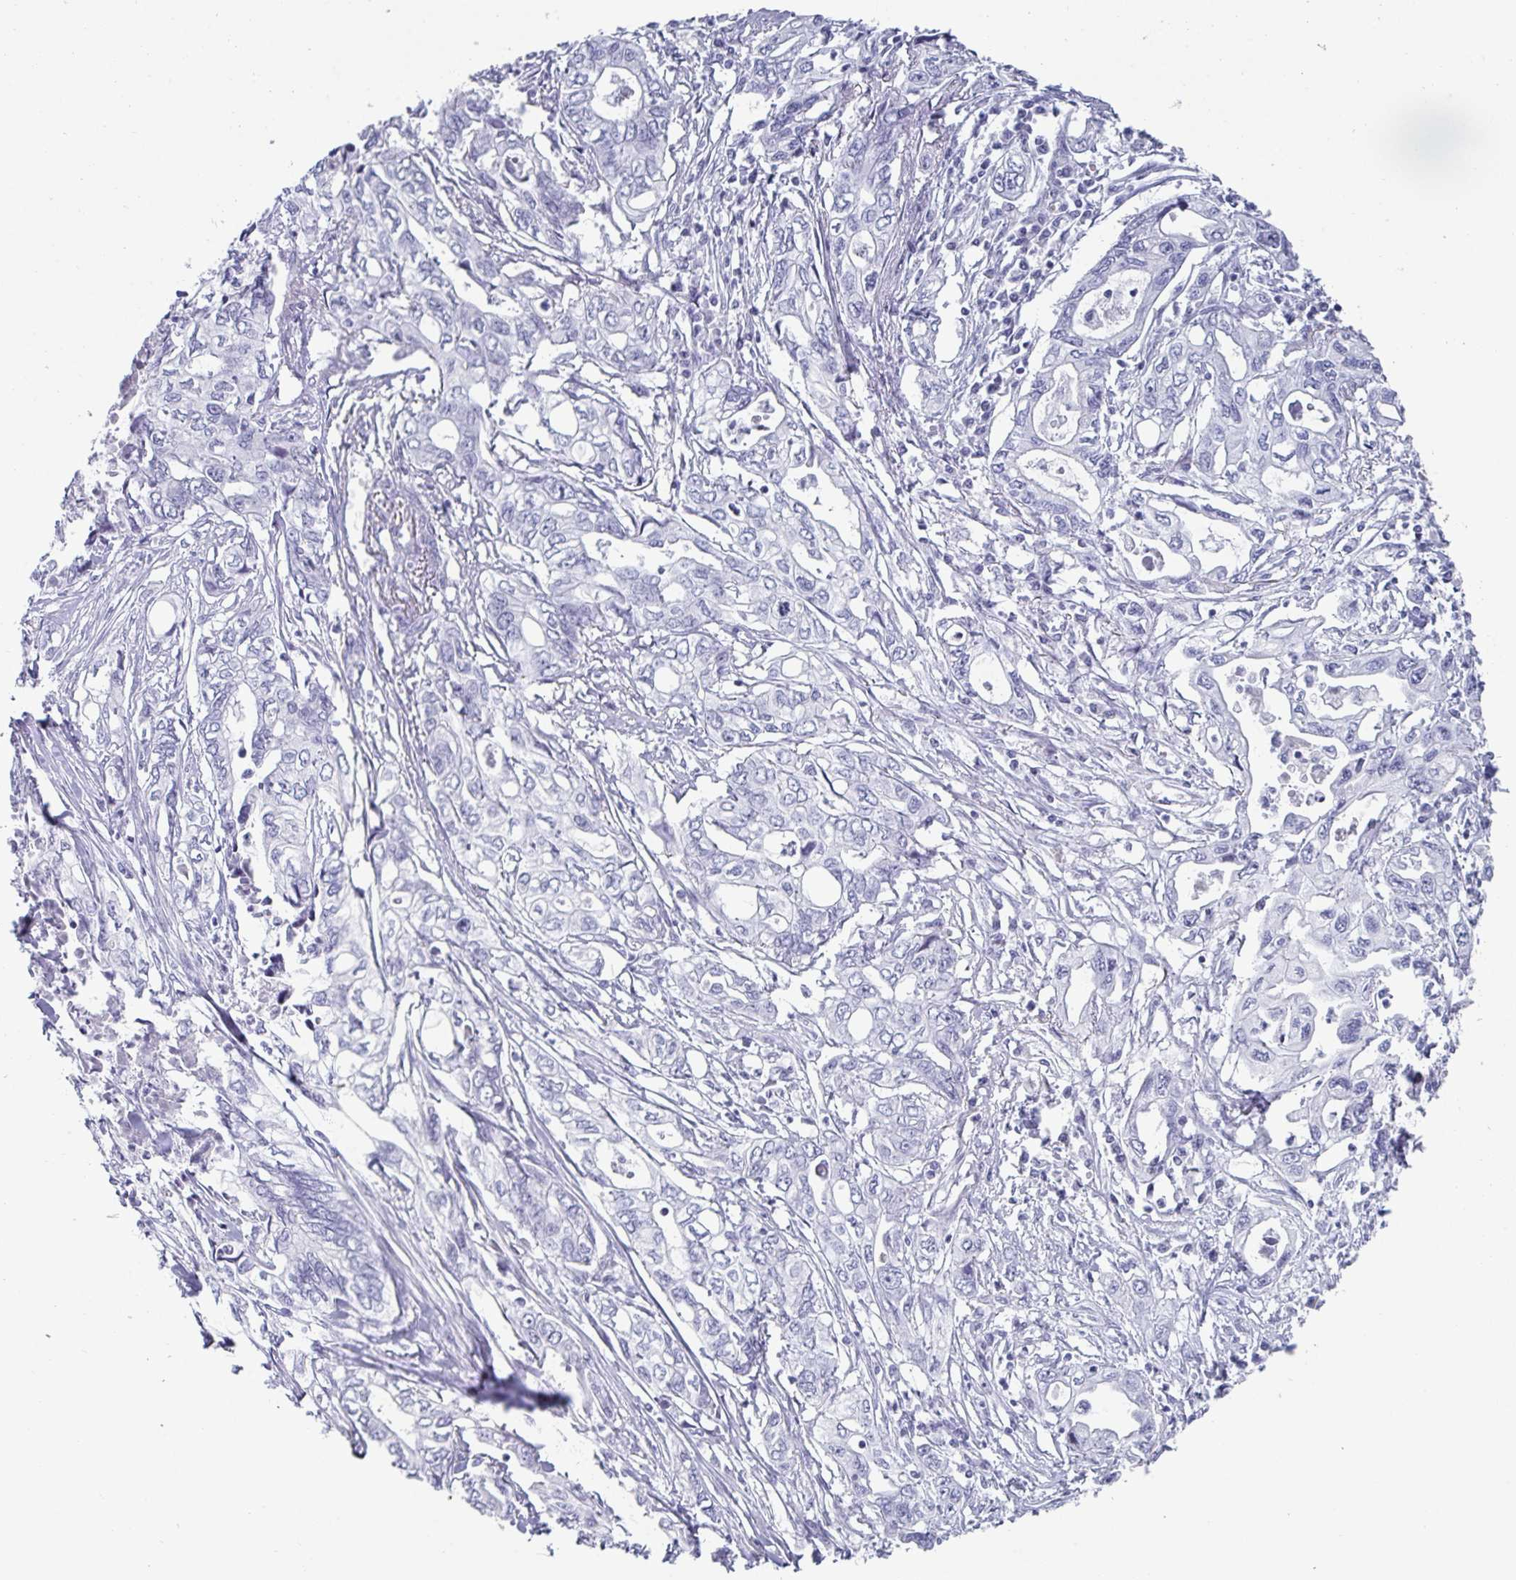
{"staining": {"intensity": "negative", "quantity": "none", "location": "none"}, "tissue": "pancreatic cancer", "cell_type": "Tumor cells", "image_type": "cancer", "snomed": [{"axis": "morphology", "description": "Adenocarcinoma, NOS"}, {"axis": "topography", "description": "Pancreas"}], "caption": "This is an immunohistochemistry histopathology image of pancreatic cancer (adenocarcinoma). There is no staining in tumor cells.", "gene": "VSIG10L", "patient": {"sex": "male", "age": 68}}